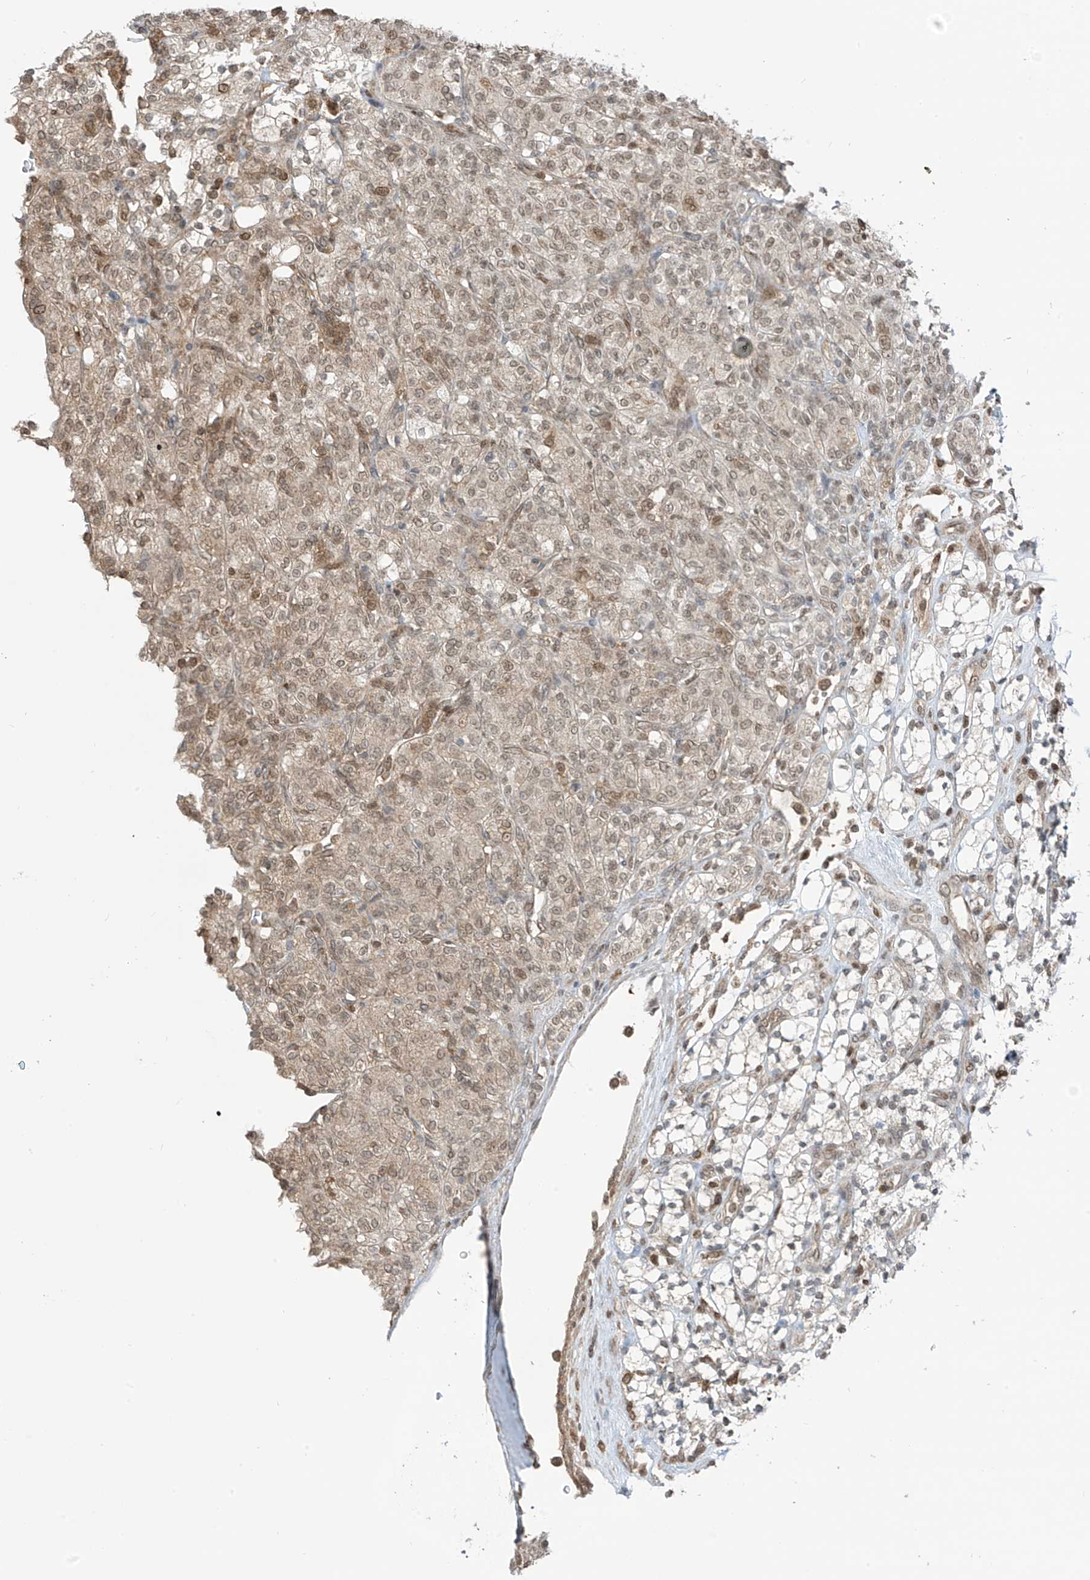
{"staining": {"intensity": "weak", "quantity": "<25%", "location": "nuclear"}, "tissue": "renal cancer", "cell_type": "Tumor cells", "image_type": "cancer", "snomed": [{"axis": "morphology", "description": "Adenocarcinoma, NOS"}, {"axis": "topography", "description": "Kidney"}], "caption": "DAB (3,3'-diaminobenzidine) immunohistochemical staining of human renal adenocarcinoma reveals no significant staining in tumor cells.", "gene": "KPNB1", "patient": {"sex": "male", "age": 77}}